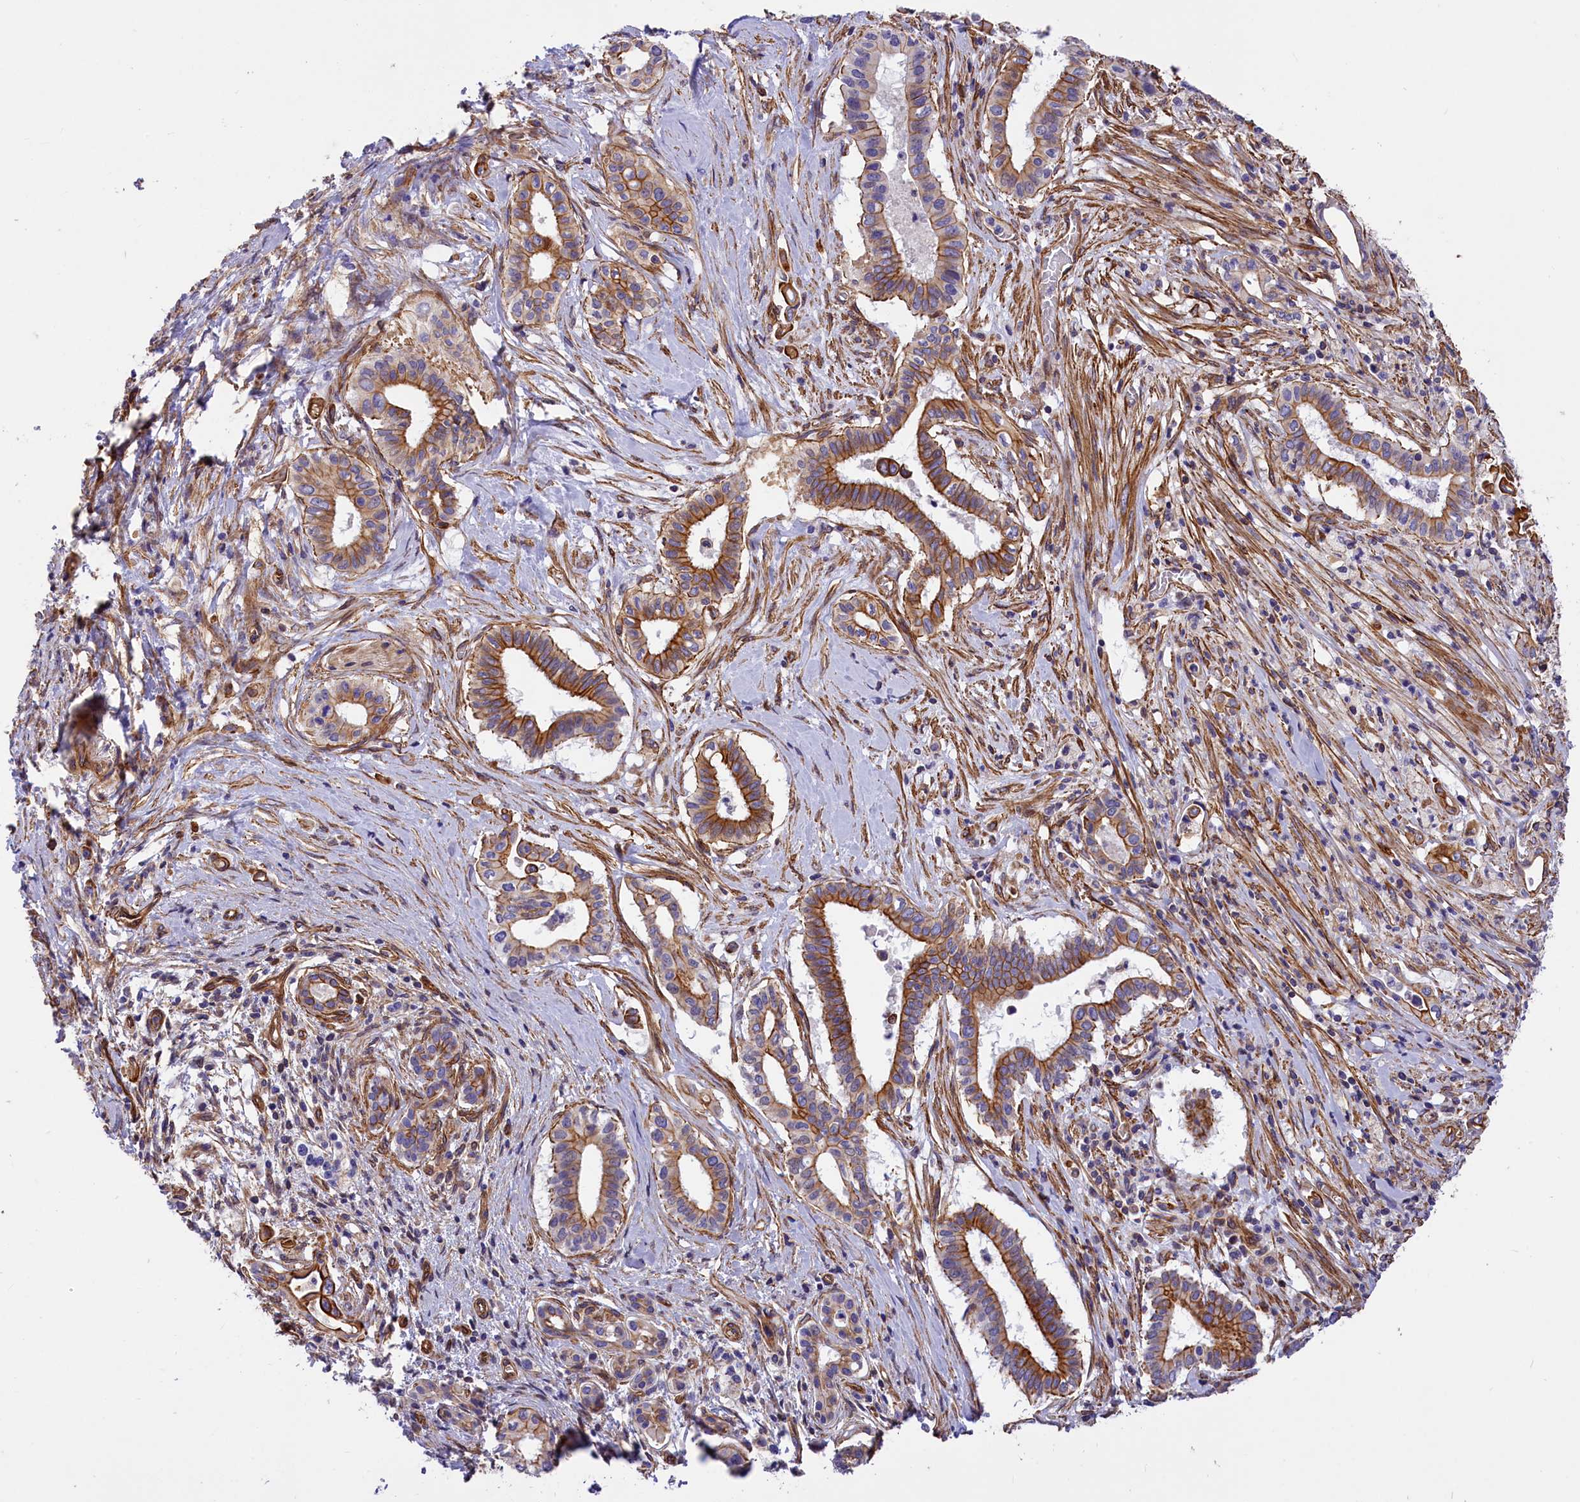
{"staining": {"intensity": "strong", "quantity": ">75%", "location": "cytoplasmic/membranous"}, "tissue": "pancreatic cancer", "cell_type": "Tumor cells", "image_type": "cancer", "snomed": [{"axis": "morphology", "description": "Adenocarcinoma, NOS"}, {"axis": "topography", "description": "Pancreas"}], "caption": "DAB (3,3'-diaminobenzidine) immunohistochemical staining of human pancreatic cancer exhibits strong cytoplasmic/membranous protein staining in about >75% of tumor cells. (DAB IHC, brown staining for protein, blue staining for nuclei).", "gene": "MED20", "patient": {"sex": "female", "age": 77}}